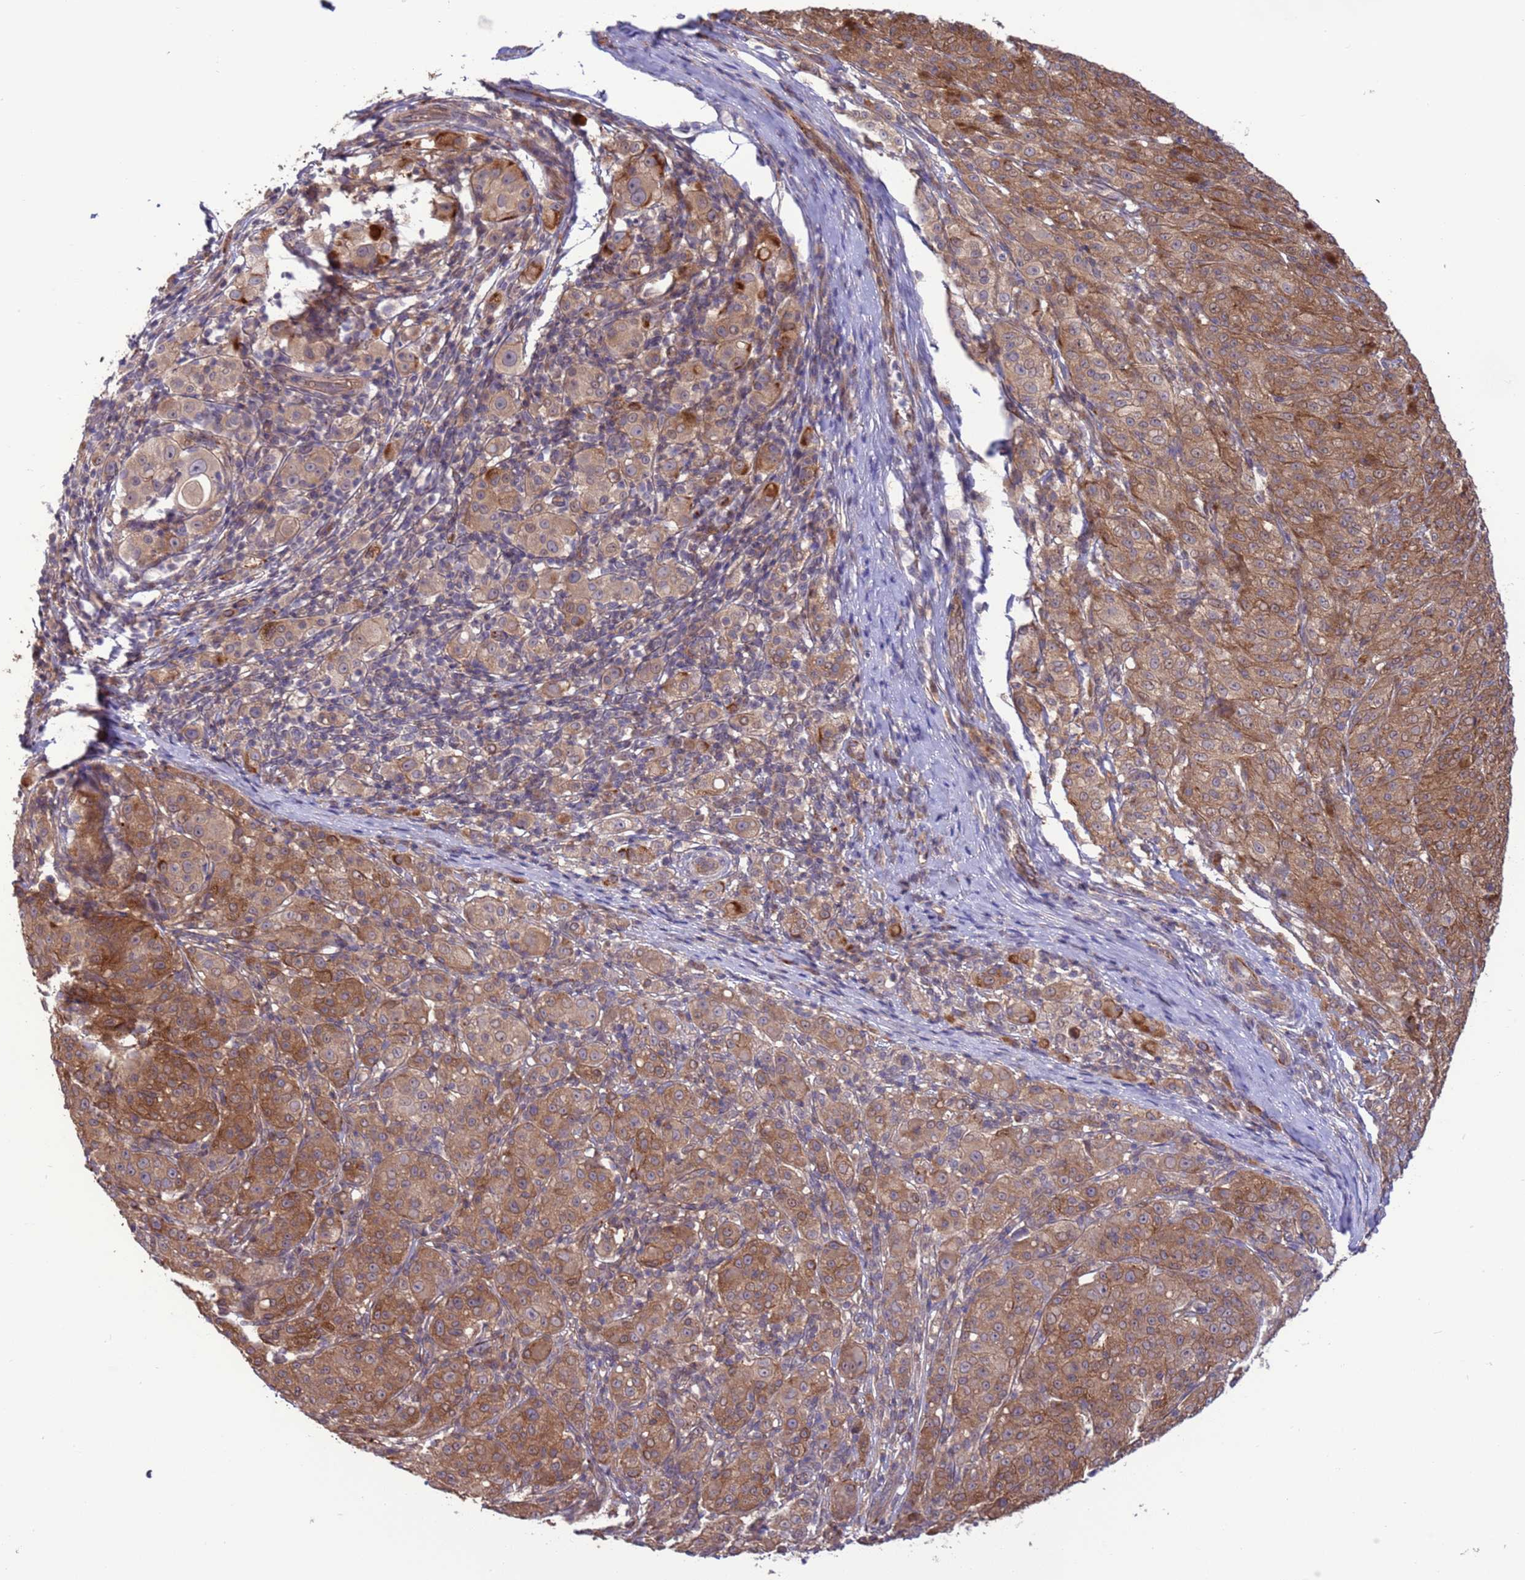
{"staining": {"intensity": "moderate", "quantity": ">75%", "location": "cytoplasmic/membranous,nuclear"}, "tissue": "melanoma", "cell_type": "Tumor cells", "image_type": "cancer", "snomed": [{"axis": "morphology", "description": "Malignant melanoma, NOS"}, {"axis": "topography", "description": "Skin"}], "caption": "This image displays immunohistochemistry staining of malignant melanoma, with medium moderate cytoplasmic/membranous and nuclear staining in about >75% of tumor cells.", "gene": "GJA10", "patient": {"sex": "female", "age": 52}}